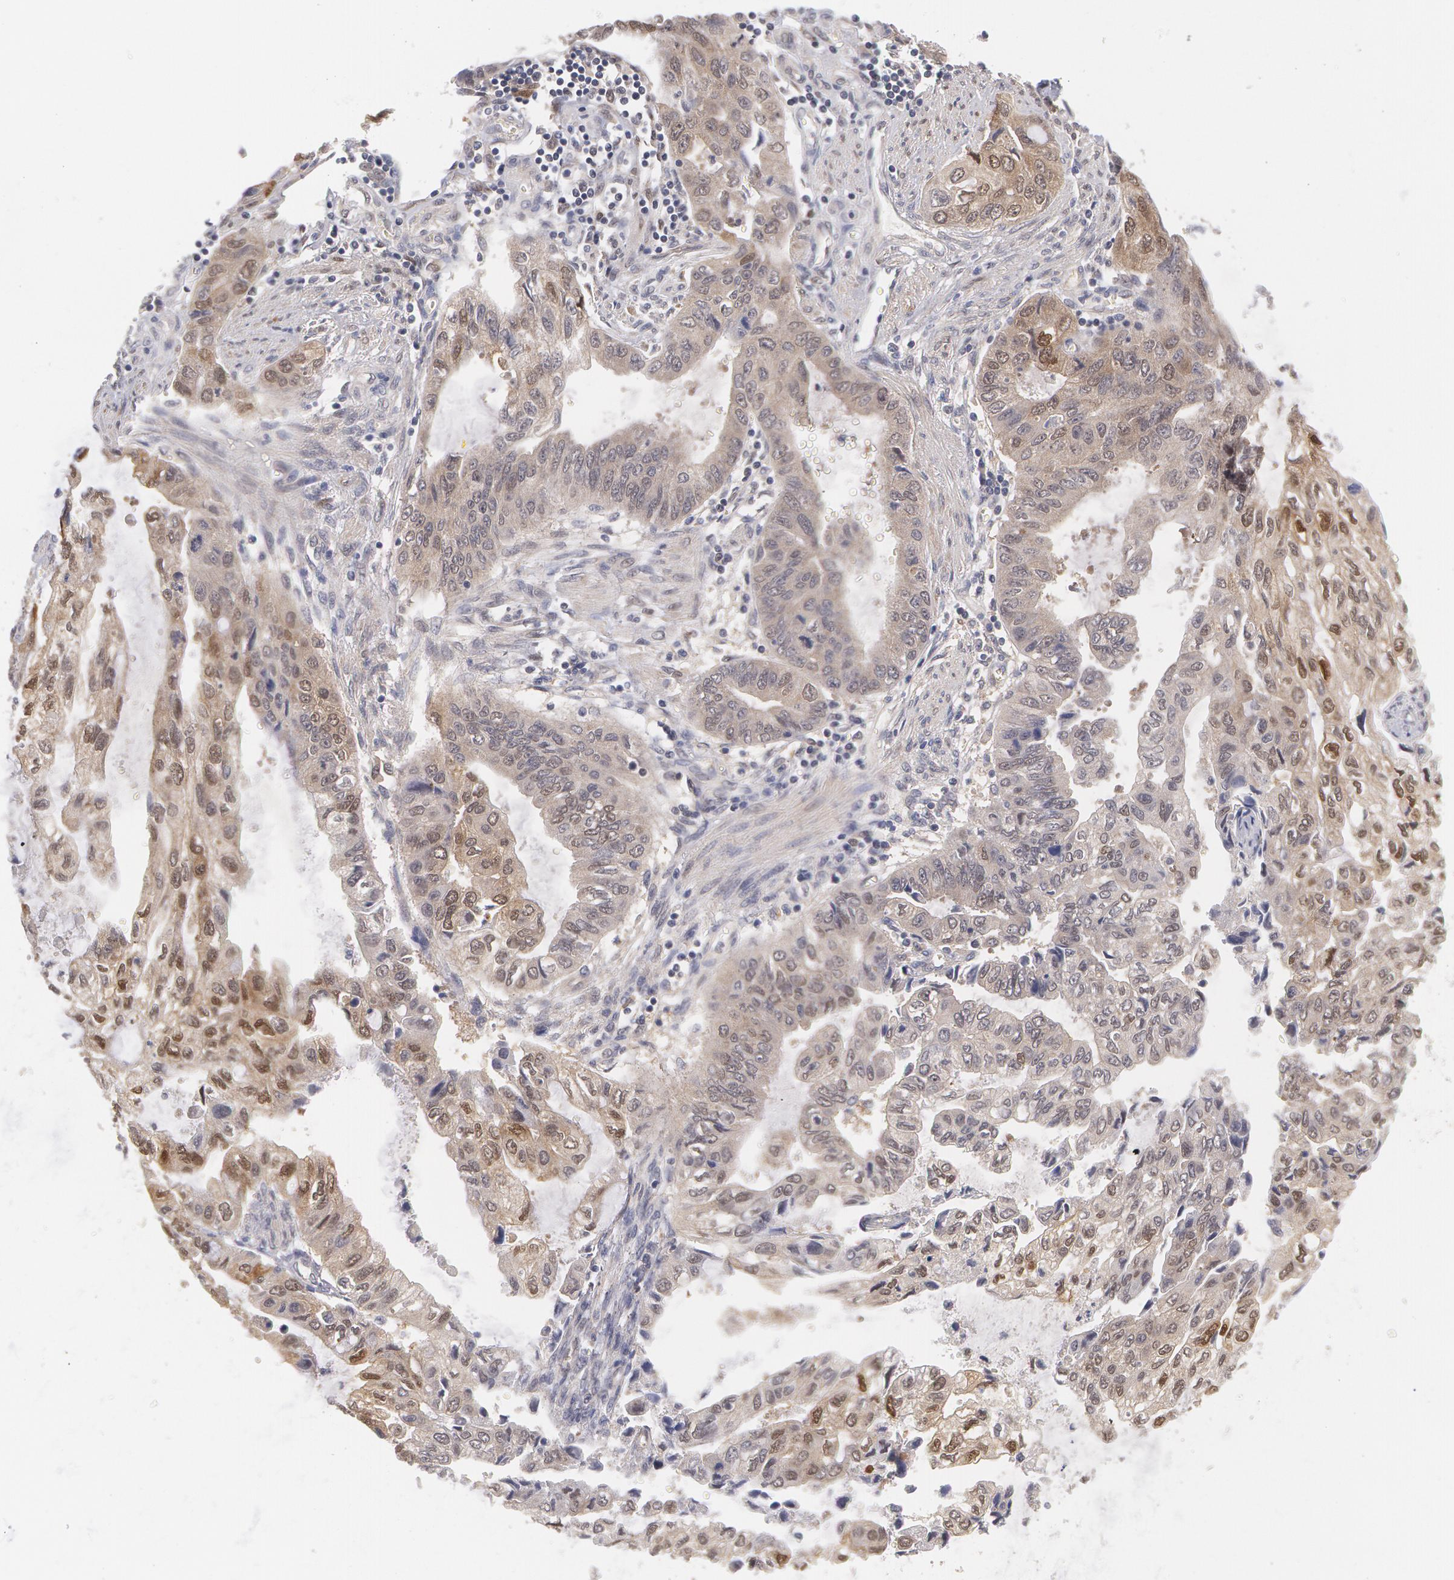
{"staining": {"intensity": "moderate", "quantity": "25%-75%", "location": "cytoplasmic/membranous,nuclear"}, "tissue": "stomach cancer", "cell_type": "Tumor cells", "image_type": "cancer", "snomed": [{"axis": "morphology", "description": "Adenocarcinoma, NOS"}, {"axis": "topography", "description": "Stomach, upper"}], "caption": "There is medium levels of moderate cytoplasmic/membranous and nuclear positivity in tumor cells of stomach cancer (adenocarcinoma), as demonstrated by immunohistochemical staining (brown color).", "gene": "TXNRD1", "patient": {"sex": "female", "age": 52}}